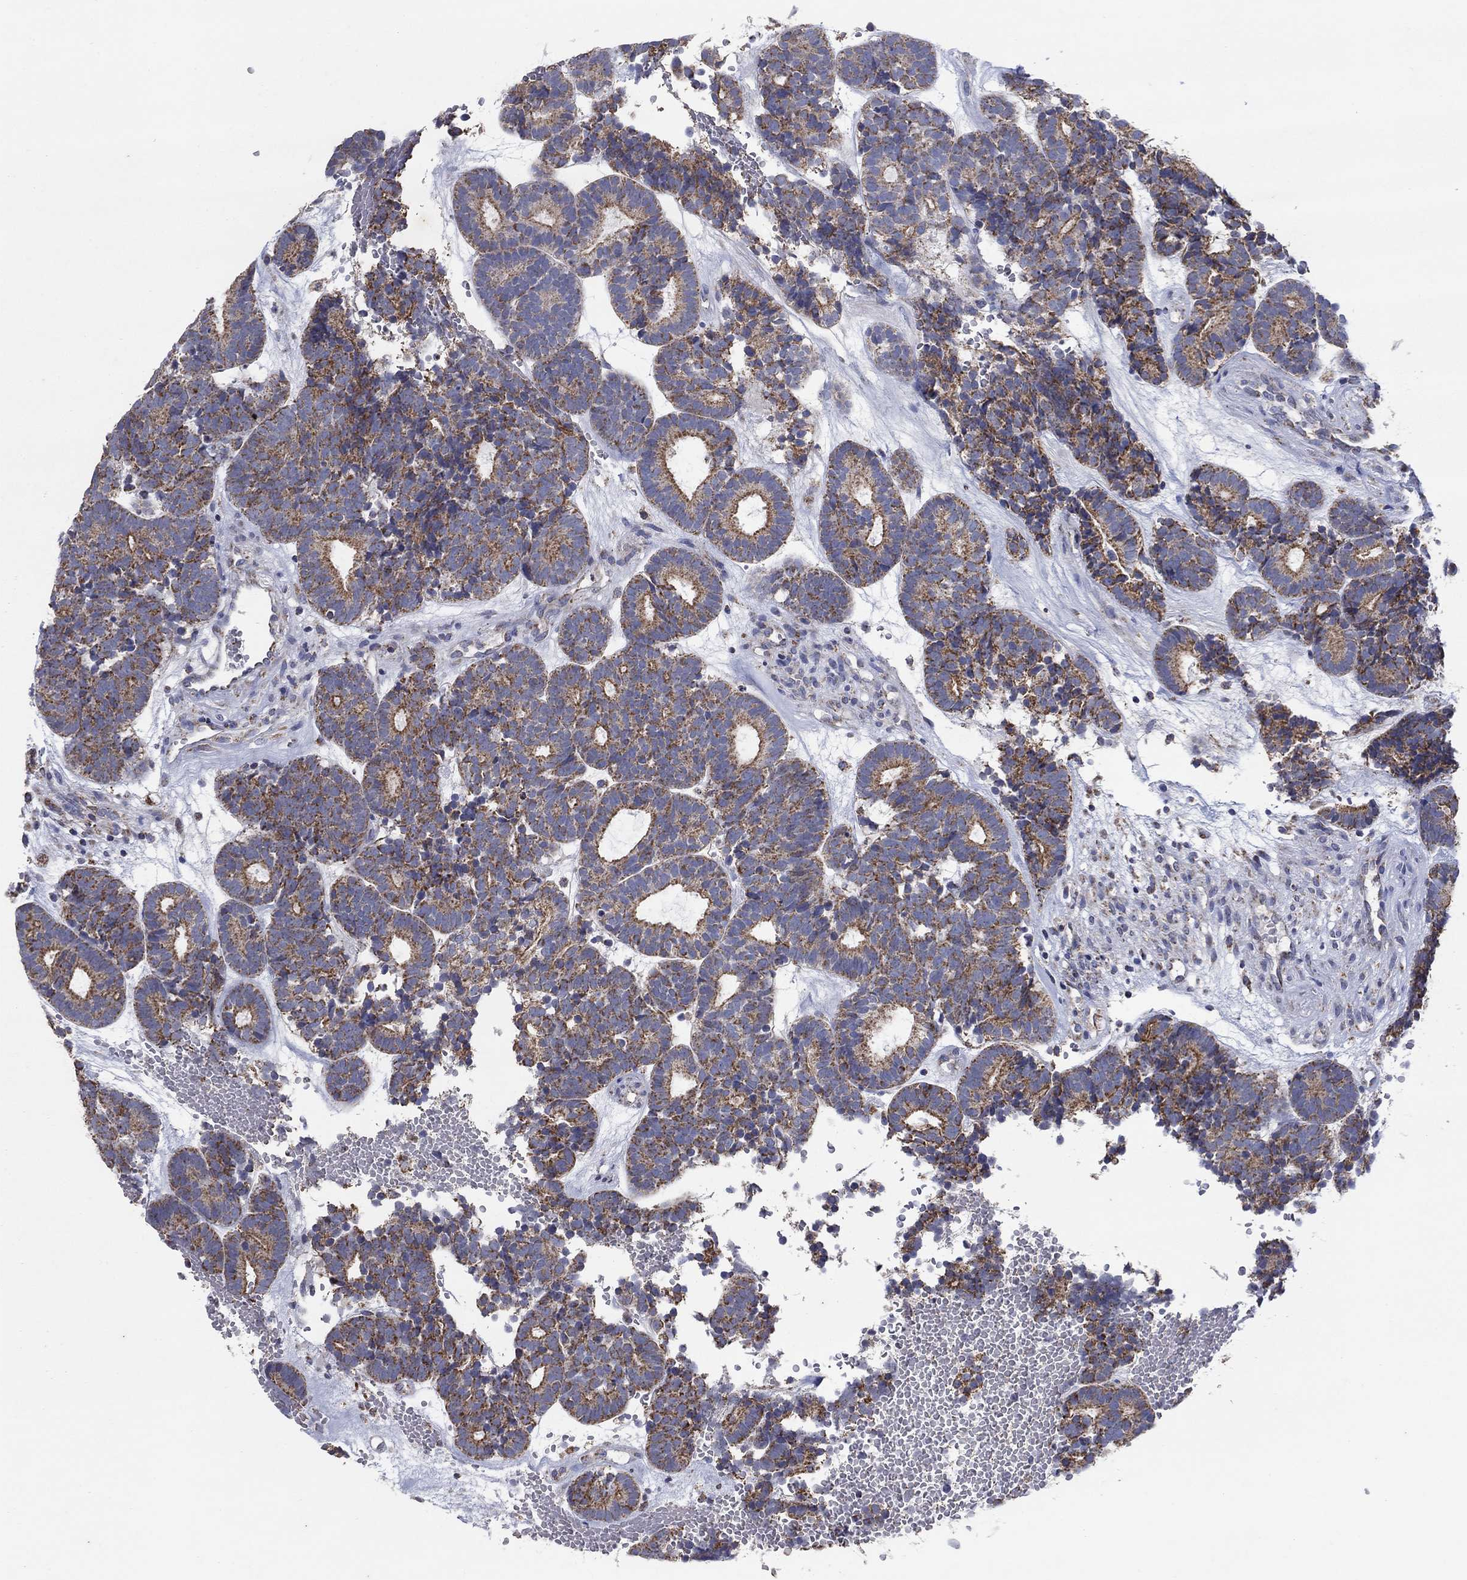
{"staining": {"intensity": "moderate", "quantity": "25%-75%", "location": "cytoplasmic/membranous"}, "tissue": "head and neck cancer", "cell_type": "Tumor cells", "image_type": "cancer", "snomed": [{"axis": "morphology", "description": "Adenocarcinoma, NOS"}, {"axis": "topography", "description": "Head-Neck"}], "caption": "Head and neck cancer (adenocarcinoma) stained with IHC exhibits moderate cytoplasmic/membranous expression in about 25%-75% of tumor cells.", "gene": "C9orf85", "patient": {"sex": "female", "age": 81}}